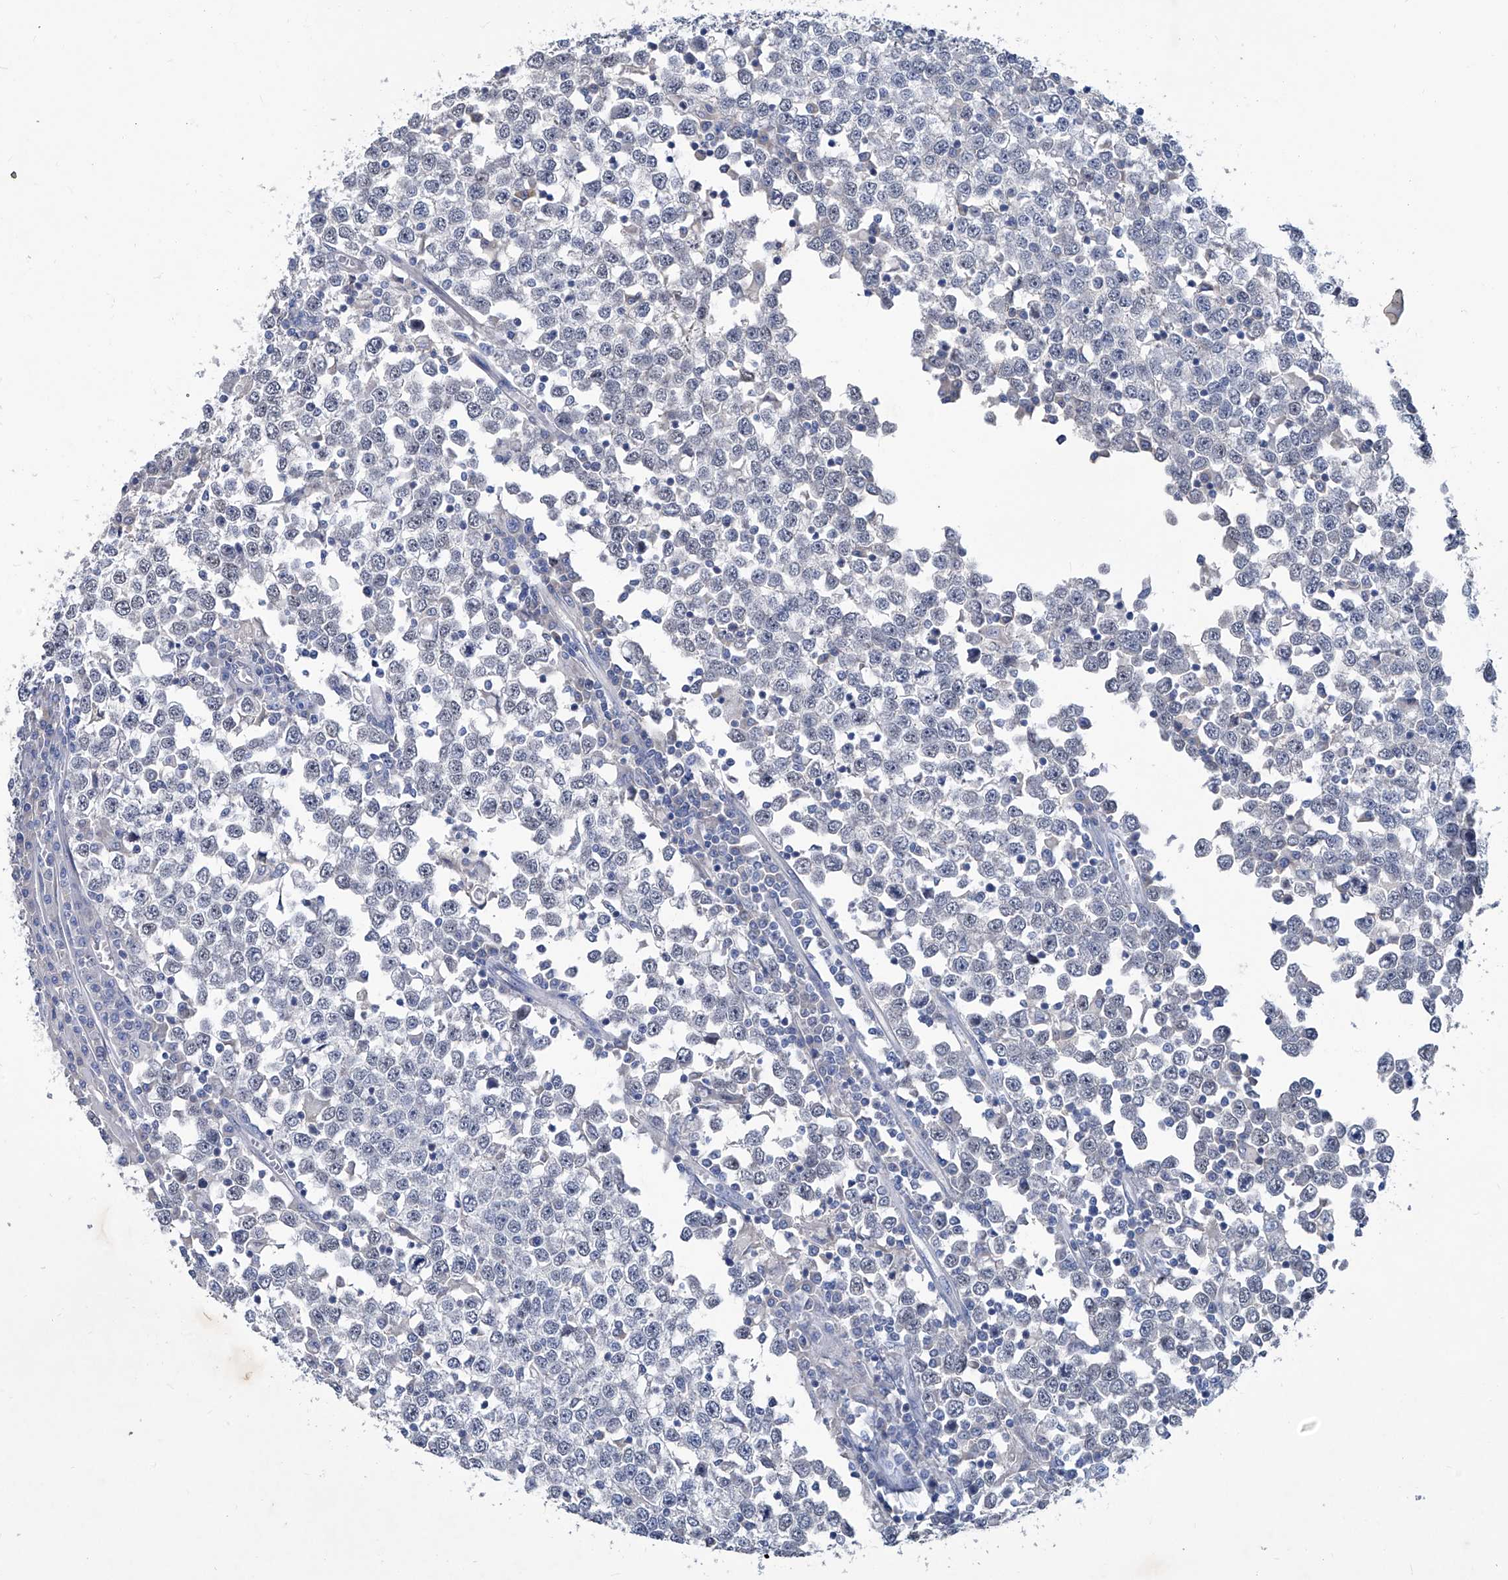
{"staining": {"intensity": "negative", "quantity": "none", "location": "none"}, "tissue": "testis cancer", "cell_type": "Tumor cells", "image_type": "cancer", "snomed": [{"axis": "morphology", "description": "Seminoma, NOS"}, {"axis": "topography", "description": "Testis"}], "caption": "Photomicrograph shows no significant protein positivity in tumor cells of testis cancer.", "gene": "KLHL17", "patient": {"sex": "male", "age": 65}}